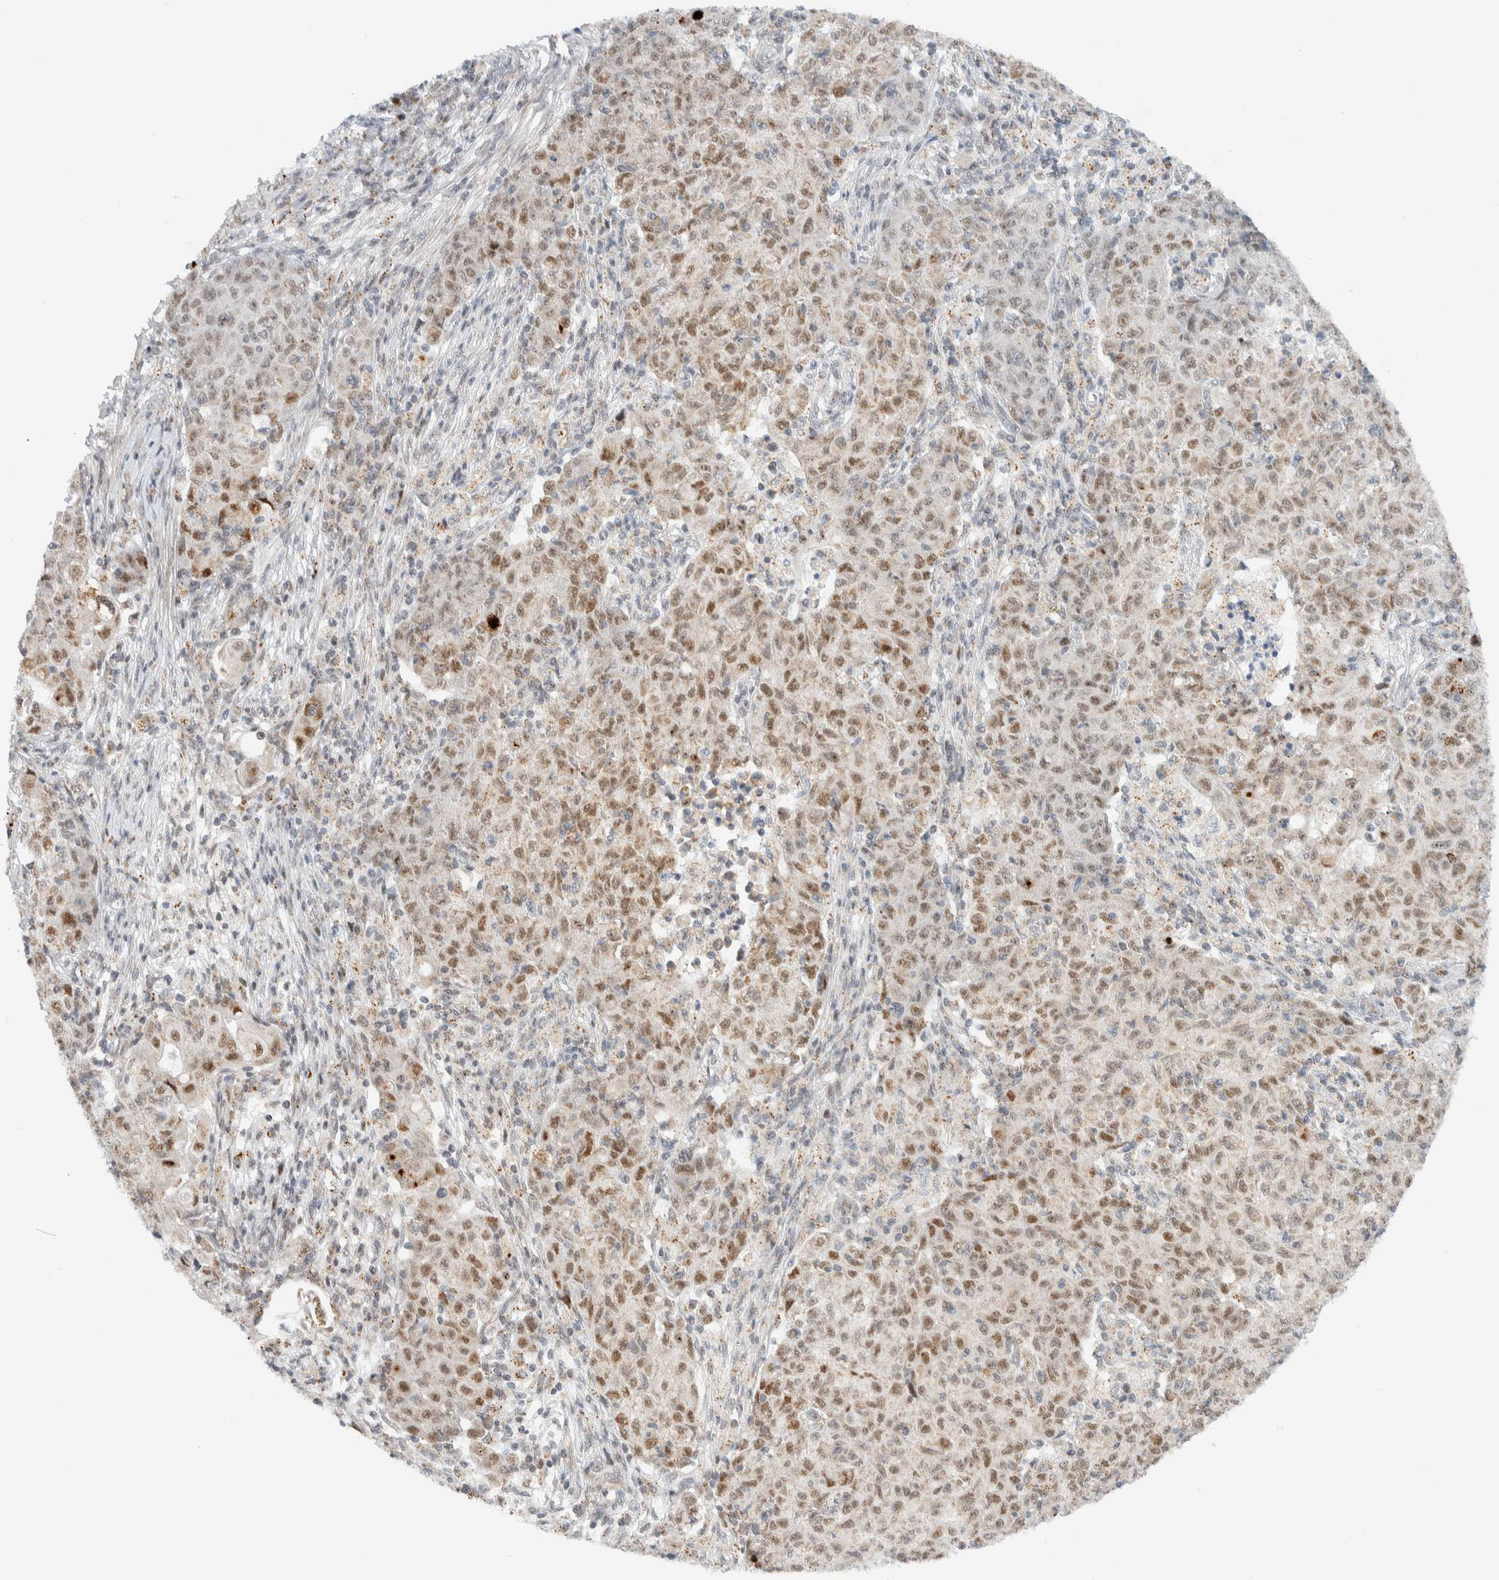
{"staining": {"intensity": "moderate", "quantity": "25%-75%", "location": "nuclear"}, "tissue": "ovarian cancer", "cell_type": "Tumor cells", "image_type": "cancer", "snomed": [{"axis": "morphology", "description": "Carcinoma, endometroid"}, {"axis": "topography", "description": "Ovary"}], "caption": "Ovarian cancer tissue reveals moderate nuclear staining in approximately 25%-75% of tumor cells, visualized by immunohistochemistry.", "gene": "TSPAN32", "patient": {"sex": "female", "age": 42}}